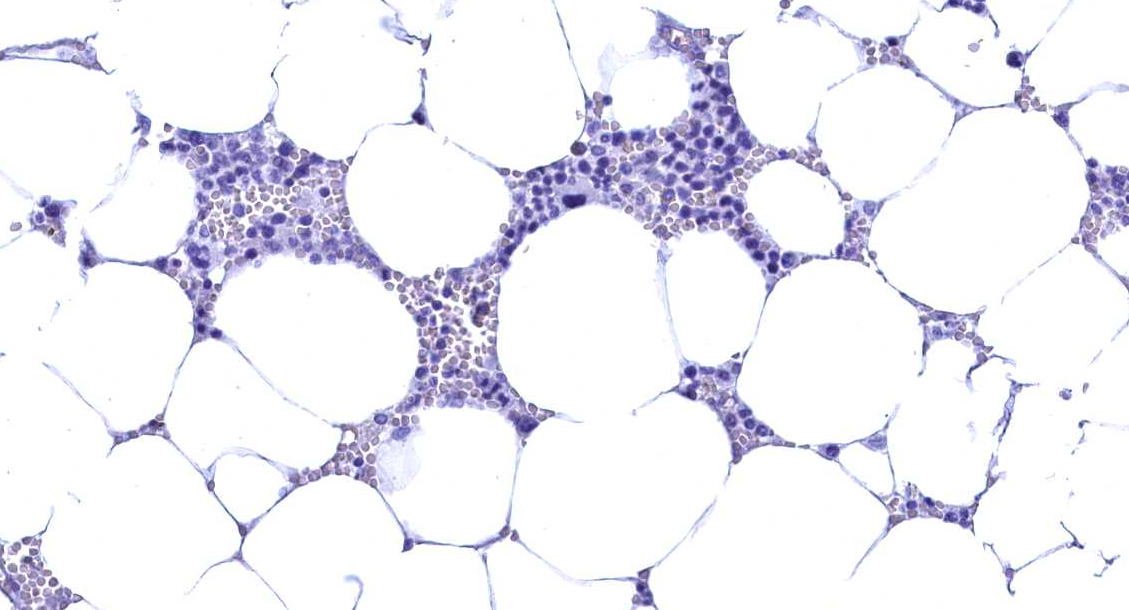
{"staining": {"intensity": "negative", "quantity": "none", "location": "none"}, "tissue": "bone marrow", "cell_type": "Hematopoietic cells", "image_type": "normal", "snomed": [{"axis": "morphology", "description": "Normal tissue, NOS"}, {"axis": "topography", "description": "Bone marrow"}], "caption": "Protein analysis of benign bone marrow exhibits no significant positivity in hematopoietic cells. Nuclei are stained in blue.", "gene": "FLYWCH2", "patient": {"sex": "male", "age": 70}}